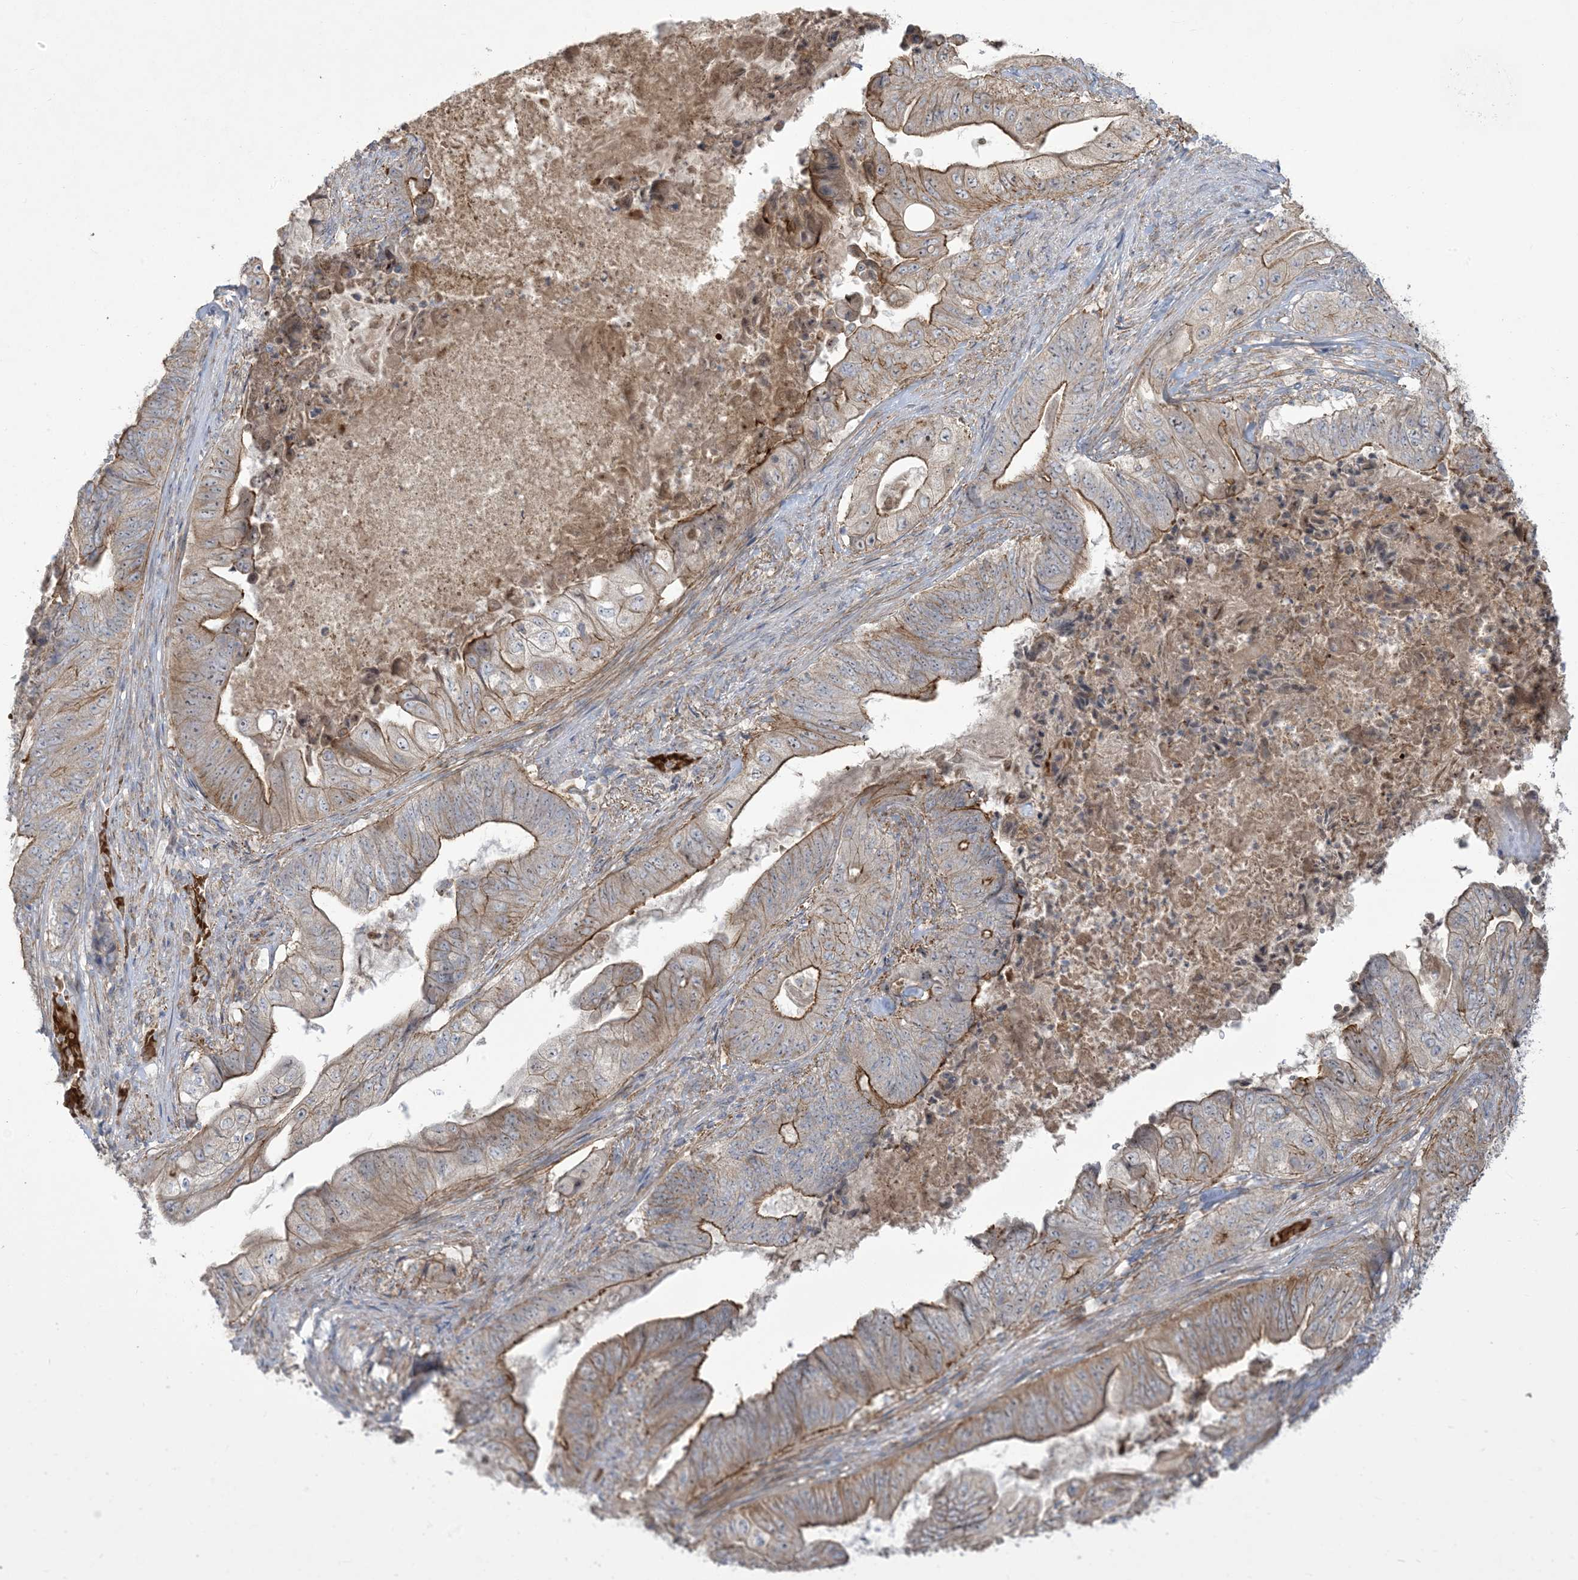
{"staining": {"intensity": "moderate", "quantity": "25%-75%", "location": "cytoplasmic/membranous"}, "tissue": "stomach cancer", "cell_type": "Tumor cells", "image_type": "cancer", "snomed": [{"axis": "morphology", "description": "Adenocarcinoma, NOS"}, {"axis": "topography", "description": "Stomach"}], "caption": "Immunohistochemistry micrograph of neoplastic tissue: human stomach cancer (adenocarcinoma) stained using immunohistochemistry displays medium levels of moderate protein expression localized specifically in the cytoplasmic/membranous of tumor cells, appearing as a cytoplasmic/membranous brown color.", "gene": "KLHL18", "patient": {"sex": "female", "age": 73}}